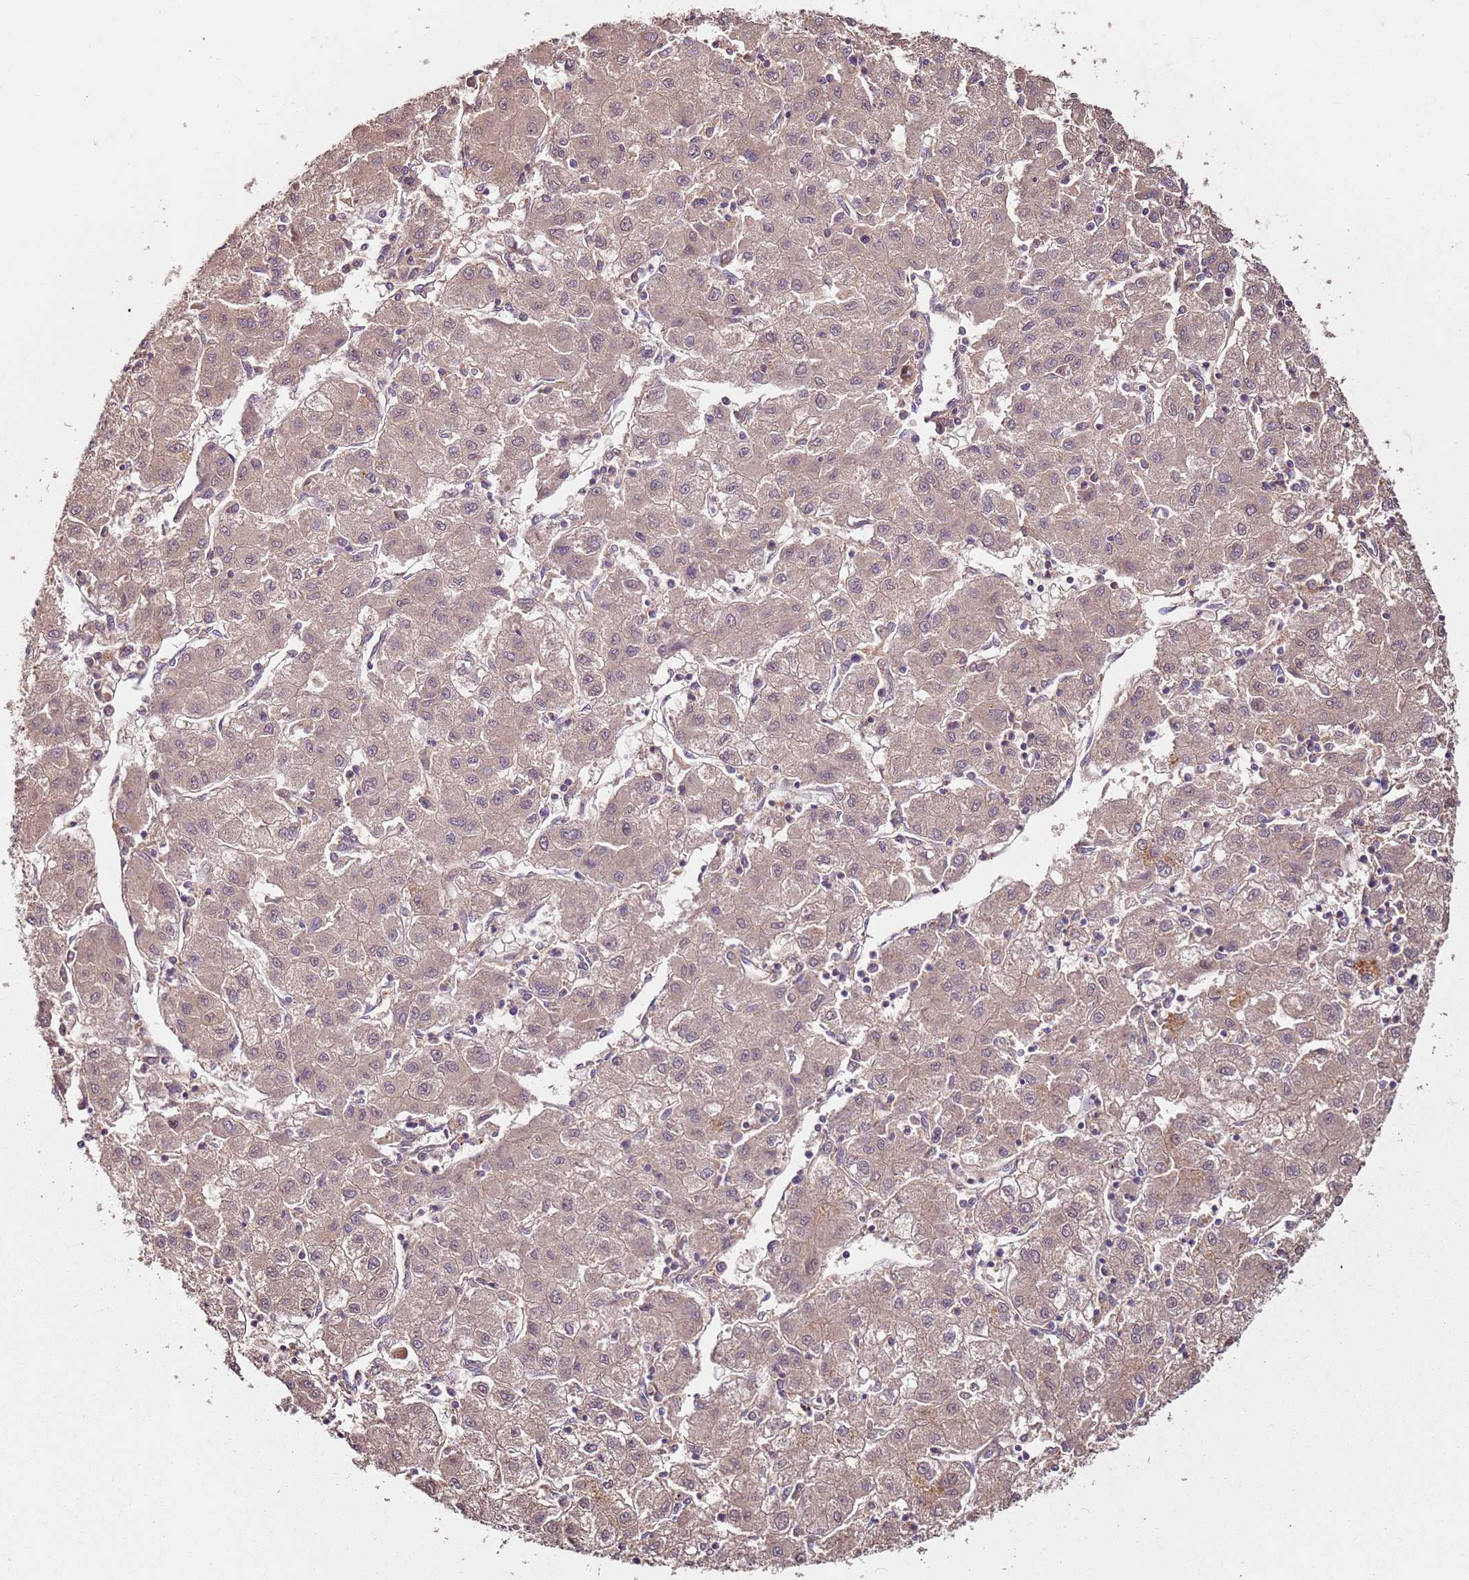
{"staining": {"intensity": "weak", "quantity": ">75%", "location": "cytoplasmic/membranous"}, "tissue": "liver cancer", "cell_type": "Tumor cells", "image_type": "cancer", "snomed": [{"axis": "morphology", "description": "Carcinoma, Hepatocellular, NOS"}, {"axis": "topography", "description": "Liver"}], "caption": "DAB (3,3'-diaminobenzidine) immunohistochemical staining of human liver cancer reveals weak cytoplasmic/membranous protein positivity in approximately >75% of tumor cells.", "gene": "MDH1", "patient": {"sex": "male", "age": 72}}